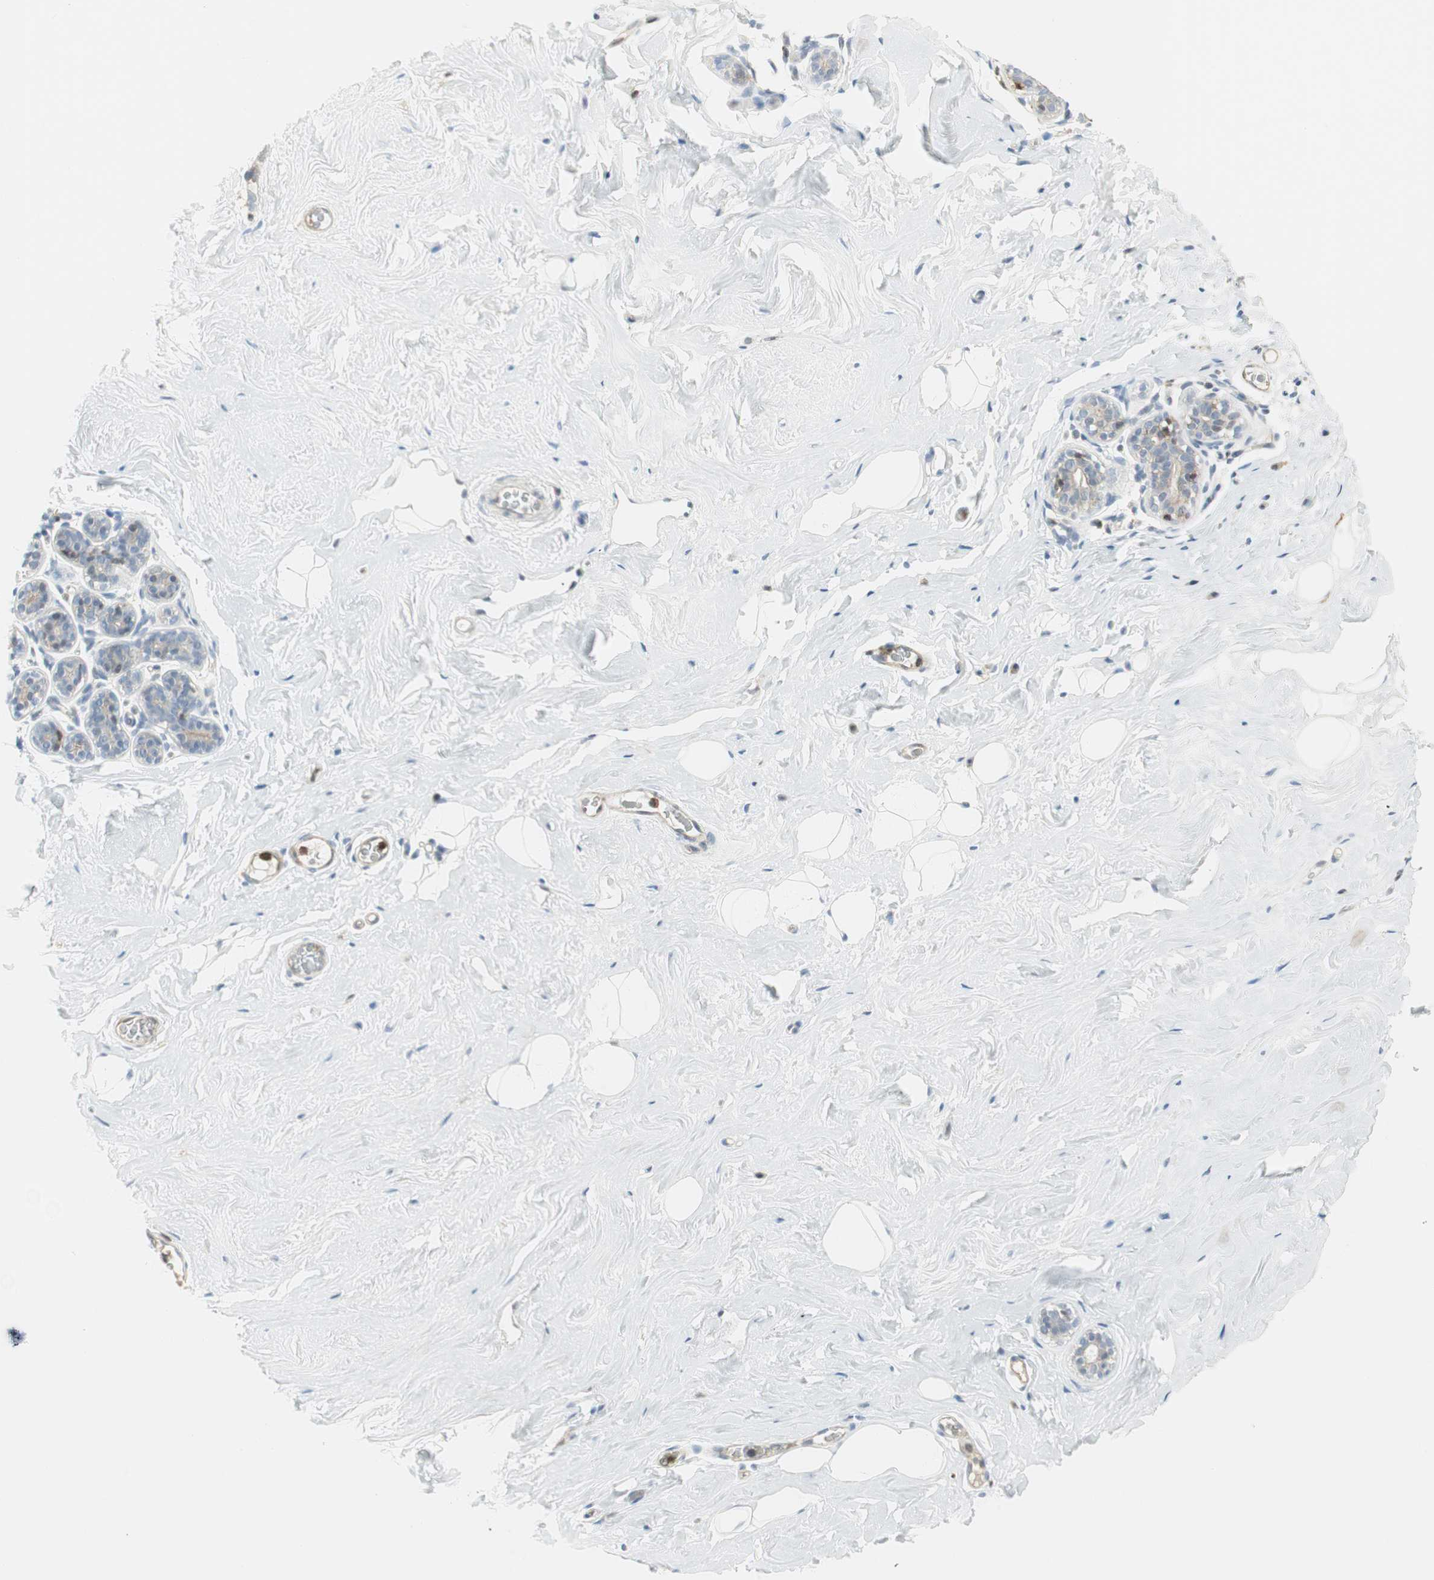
{"staining": {"intensity": "negative", "quantity": "none", "location": "none"}, "tissue": "breast", "cell_type": "Adipocytes", "image_type": "normal", "snomed": [{"axis": "morphology", "description": "Normal tissue, NOS"}, {"axis": "topography", "description": "Breast"}], "caption": "A high-resolution histopathology image shows immunohistochemistry (IHC) staining of unremarkable breast, which displays no significant staining in adipocytes.", "gene": "PPP1CA", "patient": {"sex": "female", "age": 75}}